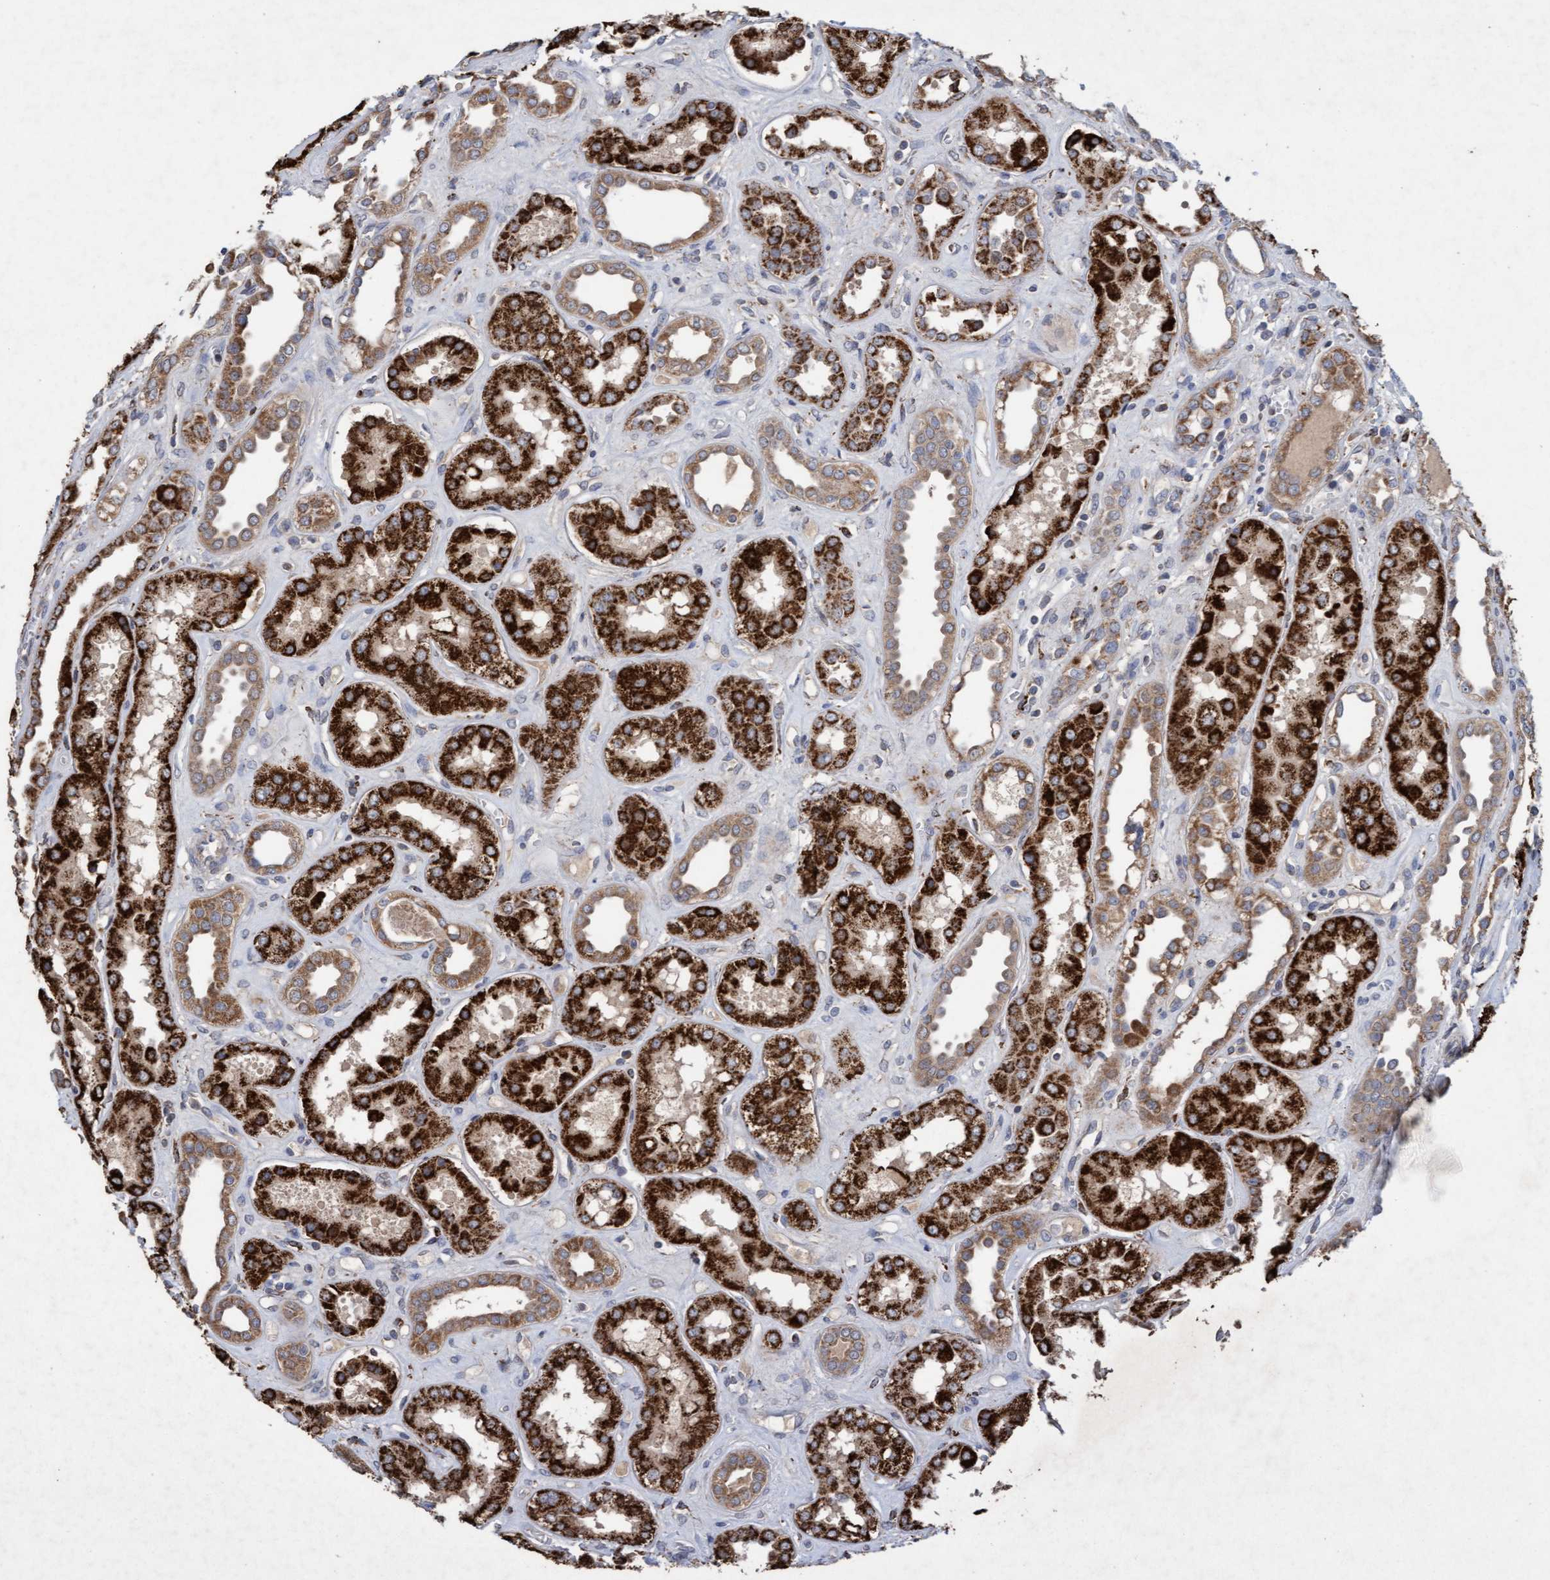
{"staining": {"intensity": "negative", "quantity": "none", "location": "none"}, "tissue": "kidney", "cell_type": "Cells in glomeruli", "image_type": "normal", "snomed": [{"axis": "morphology", "description": "Normal tissue, NOS"}, {"axis": "topography", "description": "Kidney"}], "caption": "High power microscopy histopathology image of an IHC histopathology image of normal kidney, revealing no significant expression in cells in glomeruli.", "gene": "ATPAF2", "patient": {"sex": "male", "age": 59}}